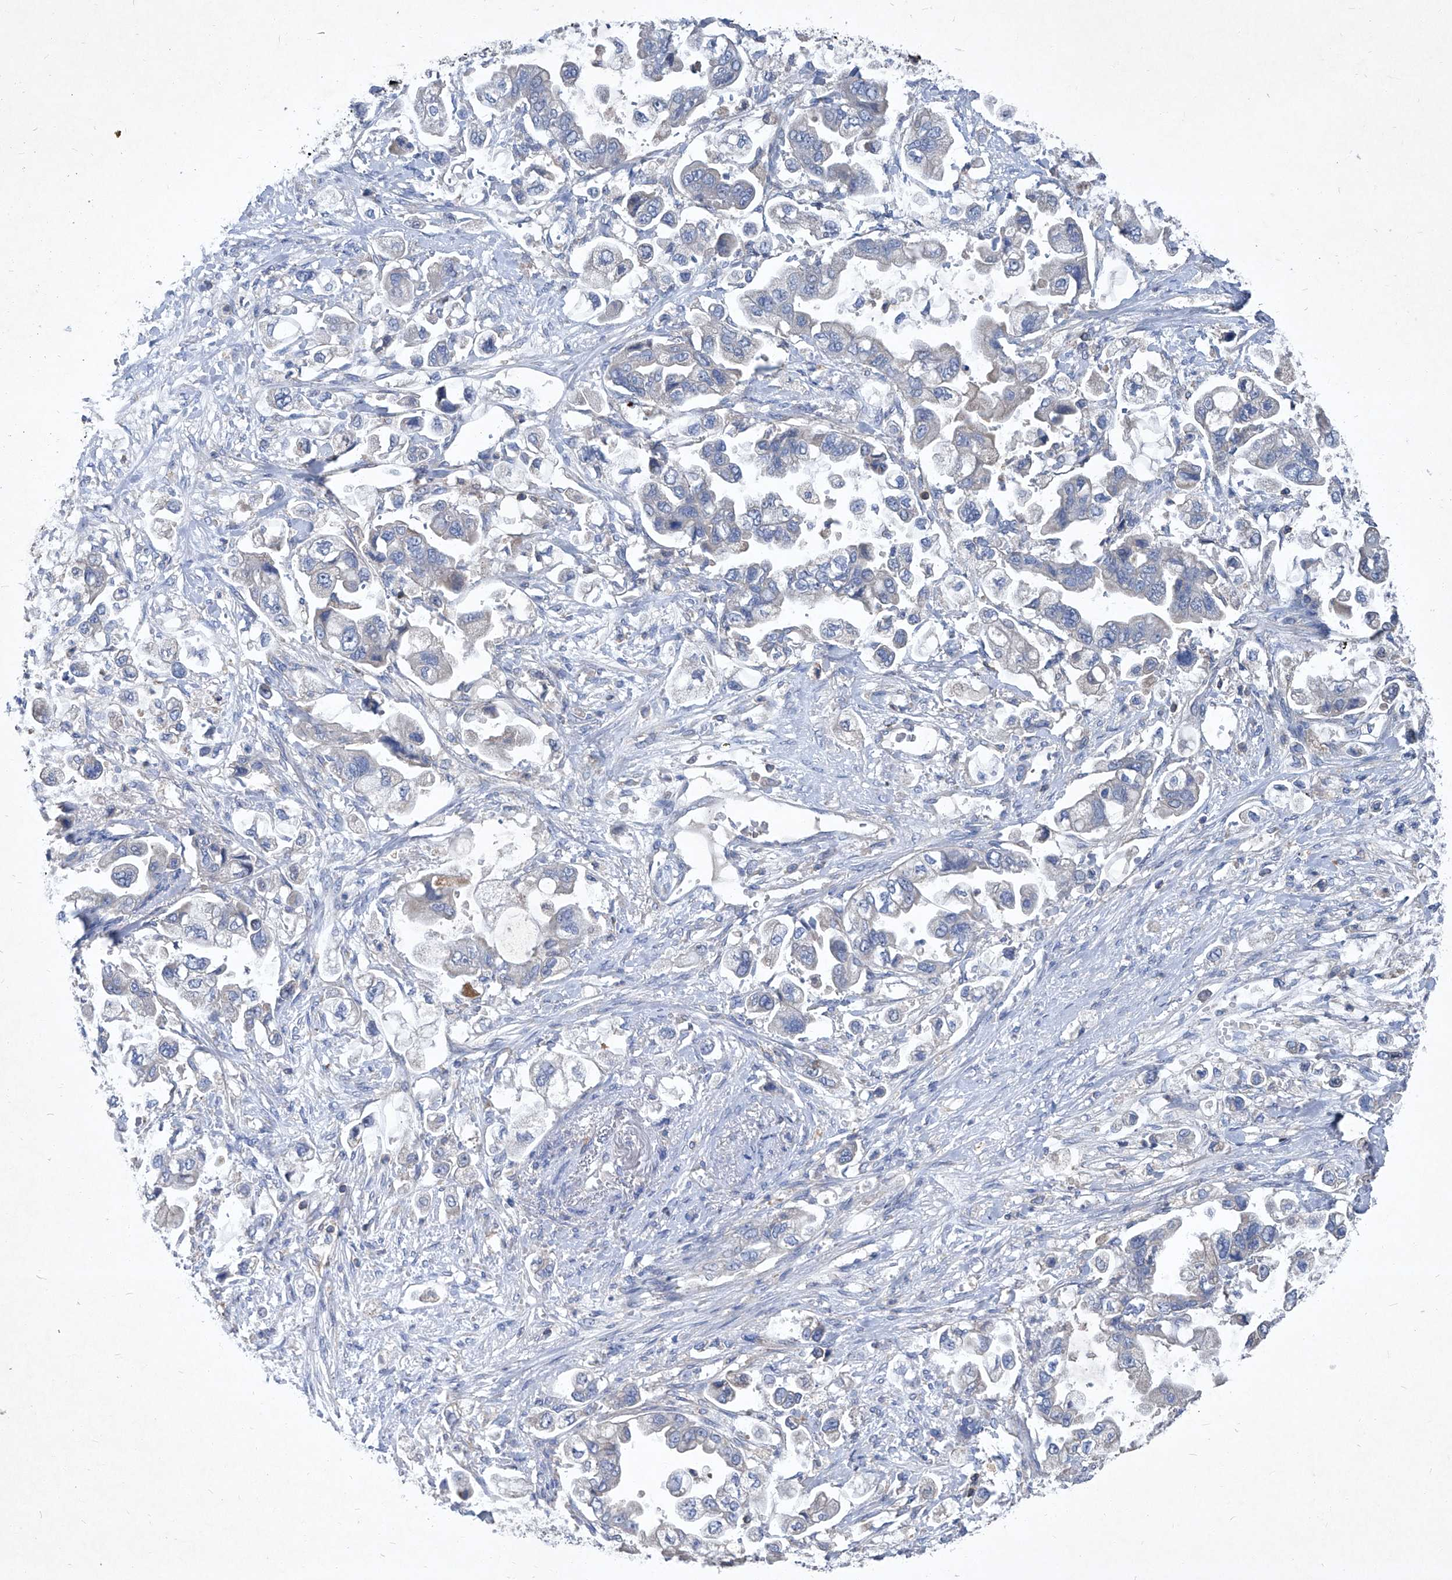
{"staining": {"intensity": "negative", "quantity": "none", "location": "none"}, "tissue": "stomach cancer", "cell_type": "Tumor cells", "image_type": "cancer", "snomed": [{"axis": "morphology", "description": "Adenocarcinoma, NOS"}, {"axis": "topography", "description": "Stomach"}], "caption": "Immunohistochemistry (IHC) of human stomach adenocarcinoma shows no staining in tumor cells.", "gene": "EPHA8", "patient": {"sex": "male", "age": 62}}